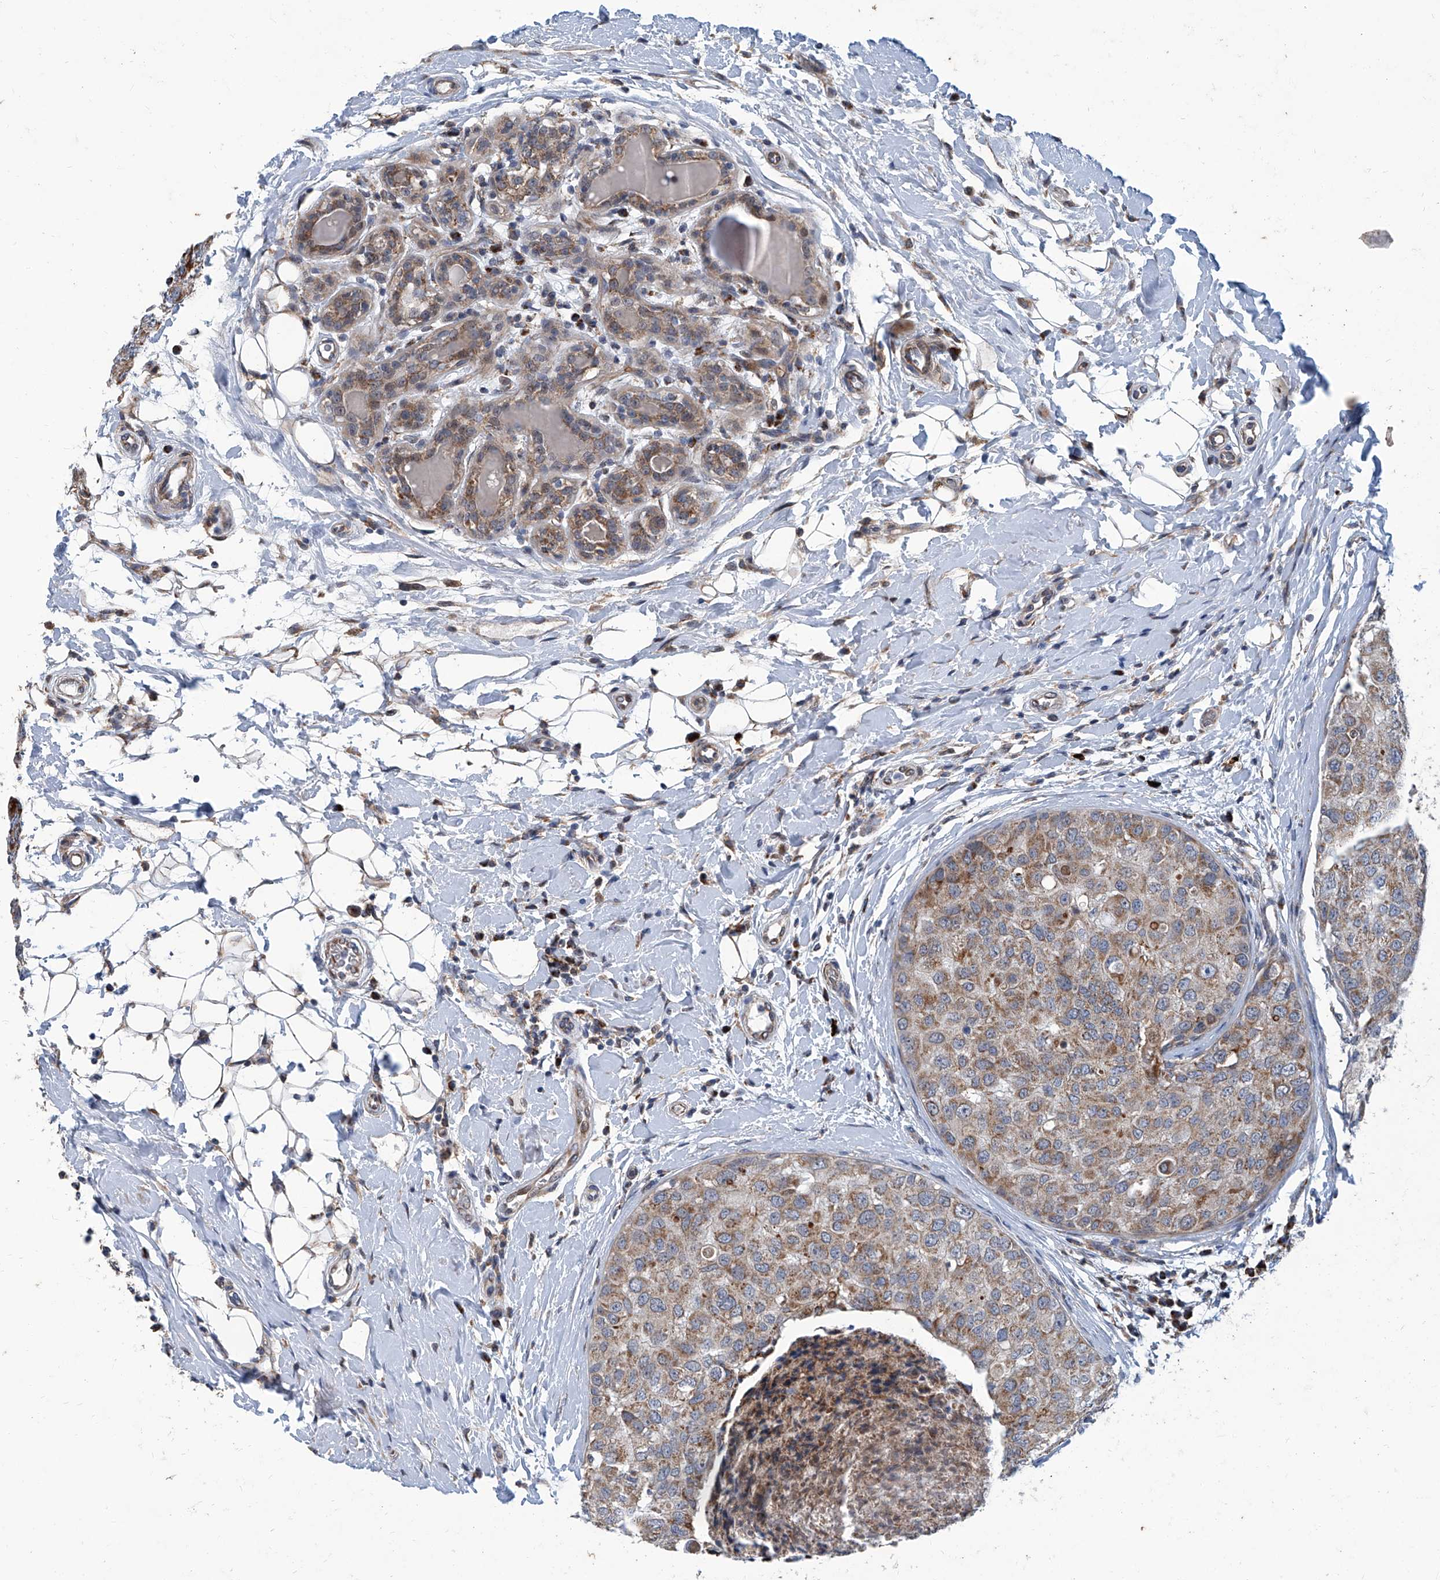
{"staining": {"intensity": "moderate", "quantity": ">75%", "location": "cytoplasmic/membranous"}, "tissue": "breast cancer", "cell_type": "Tumor cells", "image_type": "cancer", "snomed": [{"axis": "morphology", "description": "Duct carcinoma"}, {"axis": "topography", "description": "Breast"}], "caption": "A micrograph of intraductal carcinoma (breast) stained for a protein demonstrates moderate cytoplasmic/membranous brown staining in tumor cells. (DAB (3,3'-diaminobenzidine) IHC with brightfield microscopy, high magnification).", "gene": "USP48", "patient": {"sex": "female", "age": 27}}